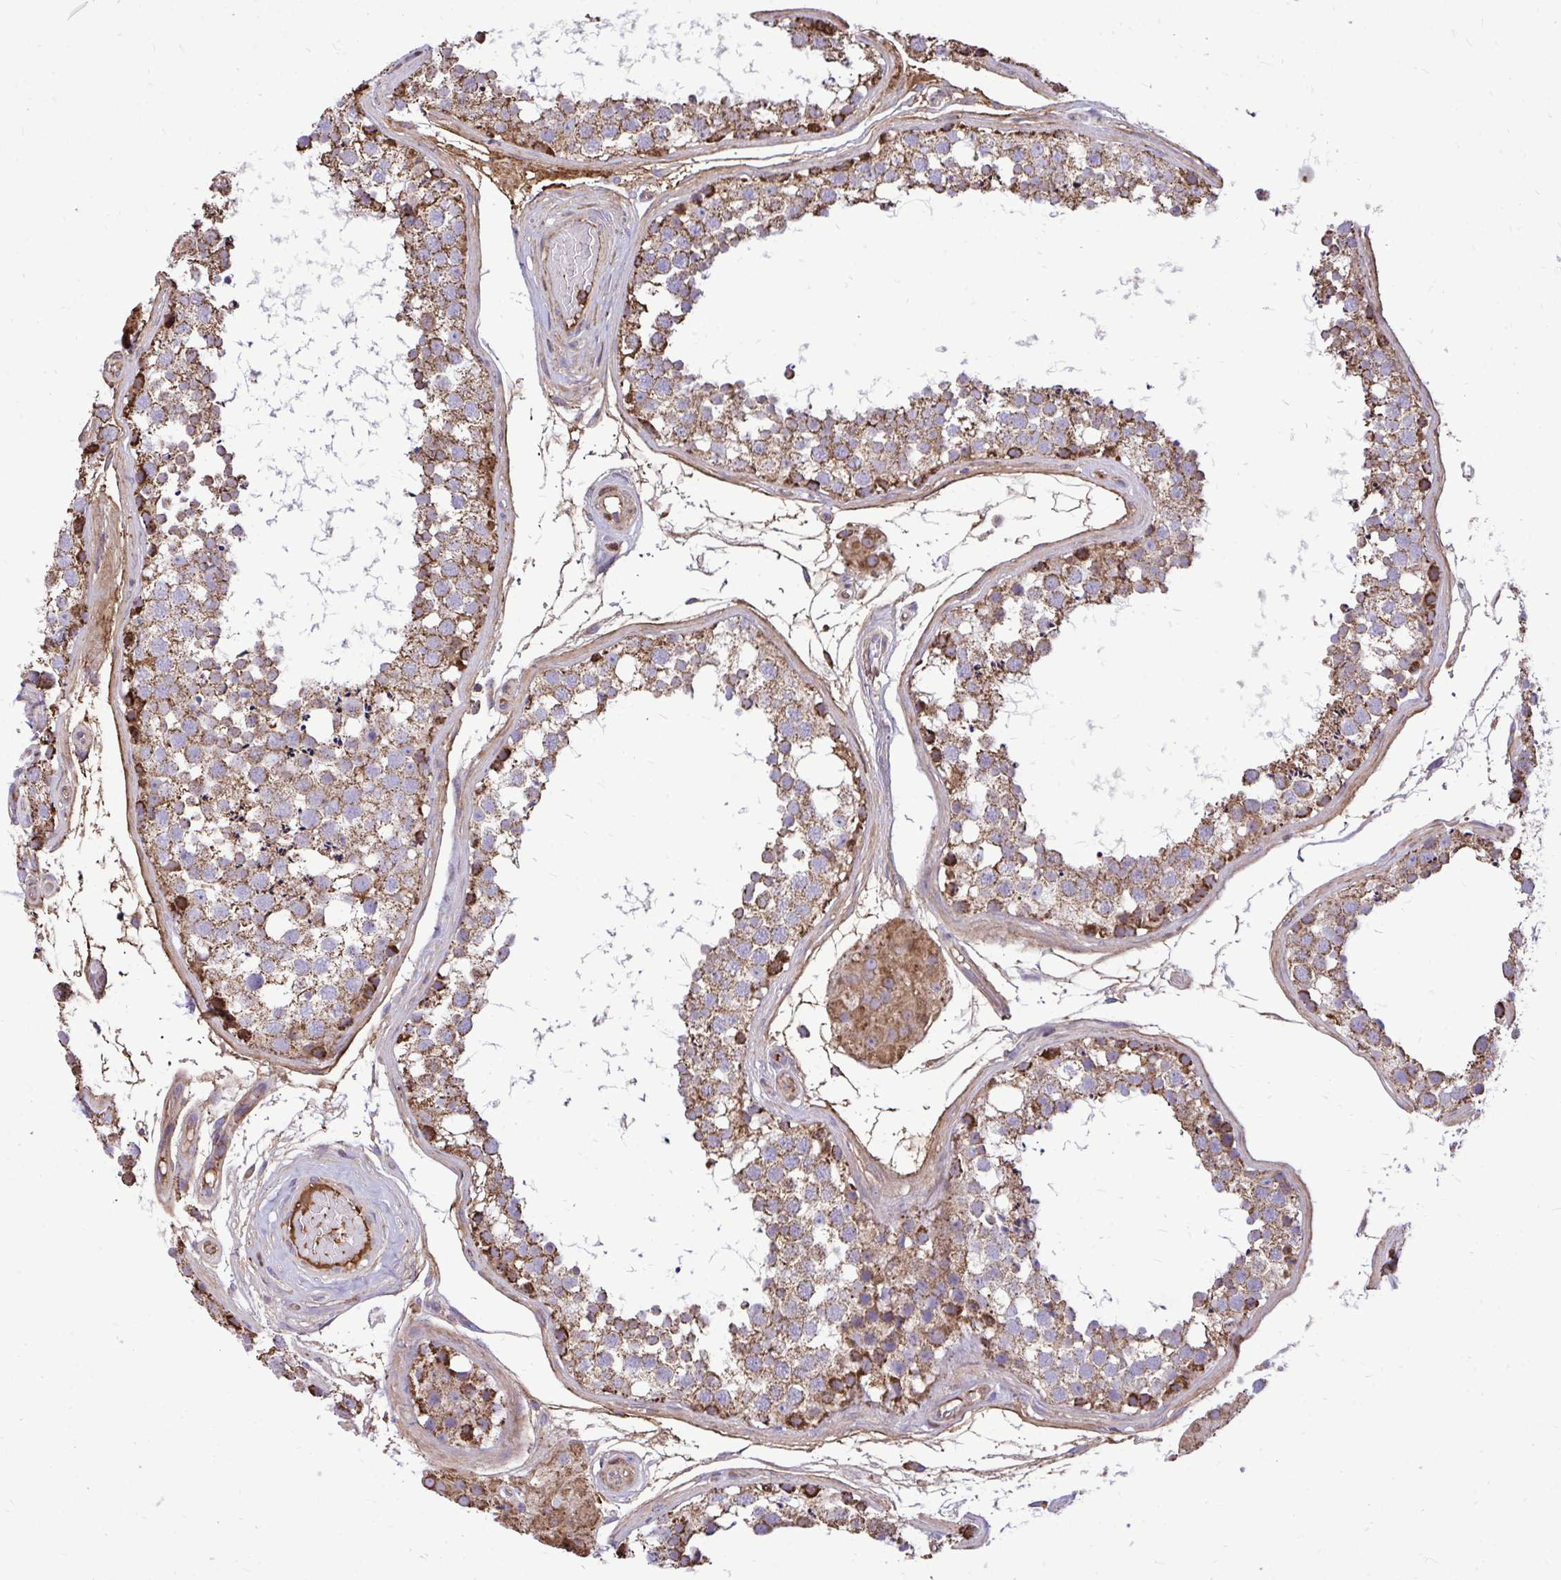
{"staining": {"intensity": "moderate", "quantity": ">75%", "location": "cytoplasmic/membranous"}, "tissue": "testis", "cell_type": "Cells in seminiferous ducts", "image_type": "normal", "snomed": [{"axis": "morphology", "description": "Normal tissue, NOS"}, {"axis": "morphology", "description": "Seminoma, NOS"}, {"axis": "topography", "description": "Testis"}], "caption": "Benign testis was stained to show a protein in brown. There is medium levels of moderate cytoplasmic/membranous staining in approximately >75% of cells in seminiferous ducts.", "gene": "ATP13A2", "patient": {"sex": "male", "age": 65}}